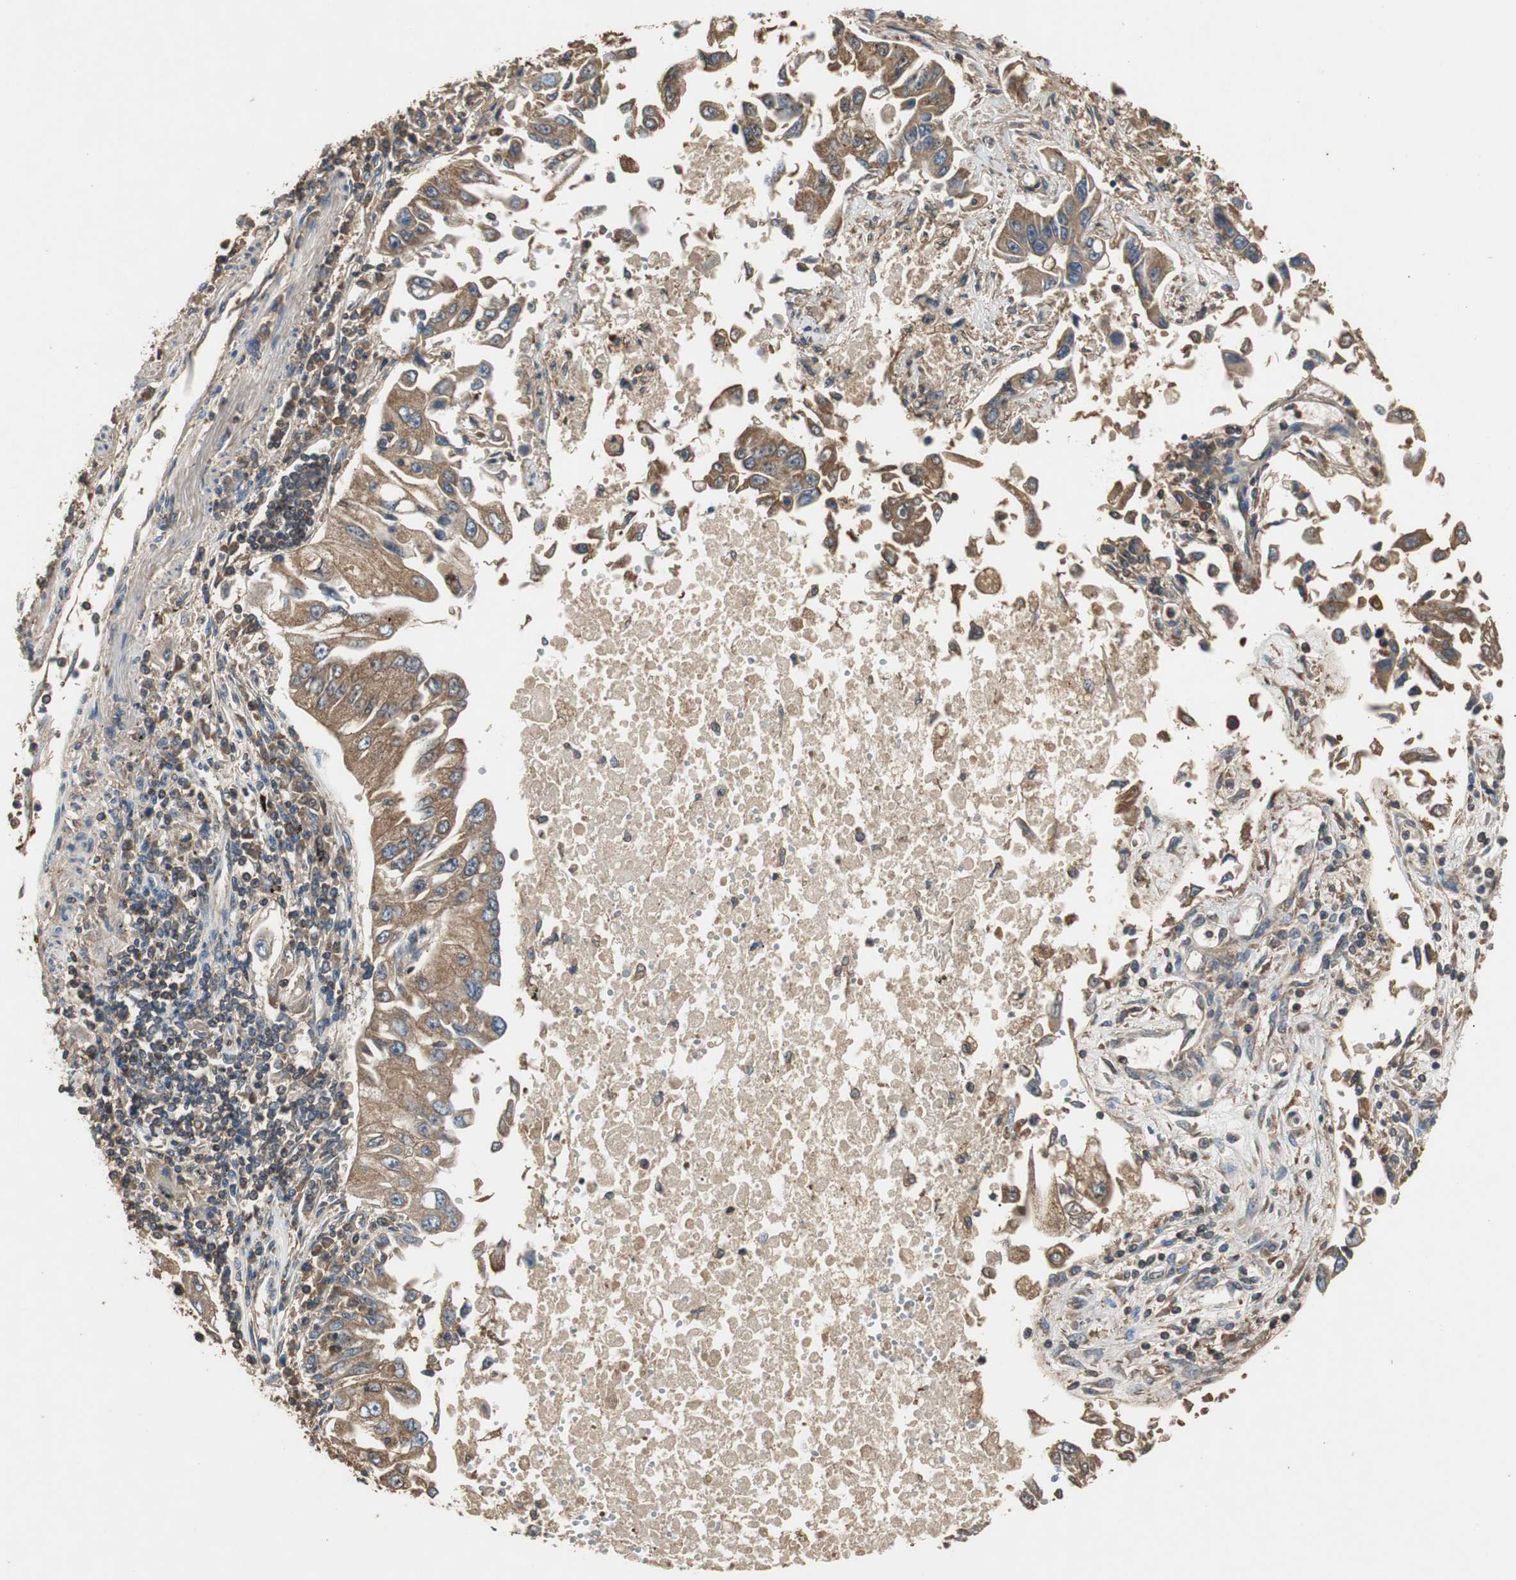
{"staining": {"intensity": "moderate", "quantity": ">75%", "location": "cytoplasmic/membranous"}, "tissue": "lung cancer", "cell_type": "Tumor cells", "image_type": "cancer", "snomed": [{"axis": "morphology", "description": "Adenocarcinoma, NOS"}, {"axis": "topography", "description": "Lung"}], "caption": "Immunohistochemical staining of human lung cancer (adenocarcinoma) reveals medium levels of moderate cytoplasmic/membranous protein positivity in about >75% of tumor cells.", "gene": "TNFRSF14", "patient": {"sex": "male", "age": 84}}